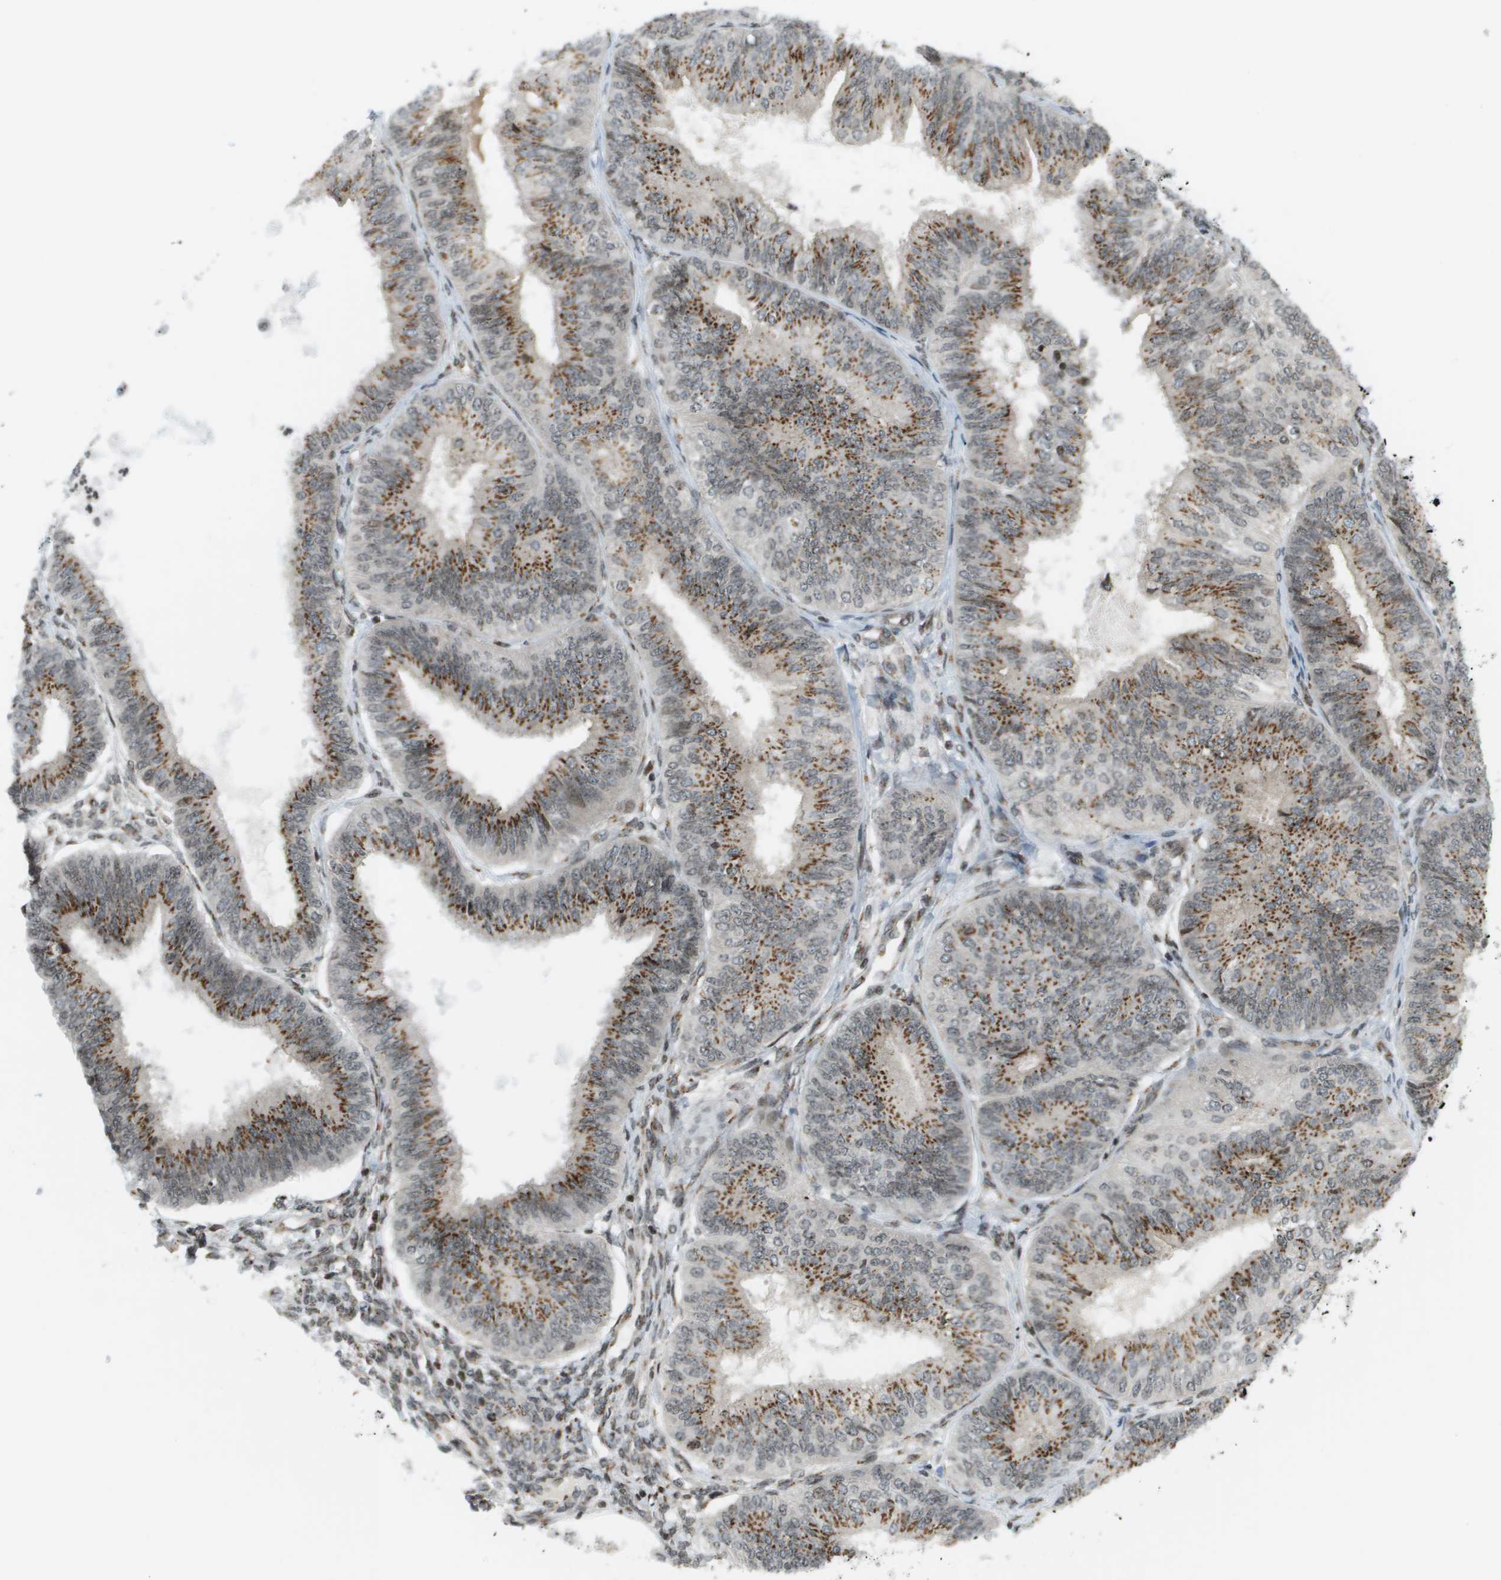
{"staining": {"intensity": "moderate", "quantity": ">75%", "location": "cytoplasmic/membranous"}, "tissue": "endometrial cancer", "cell_type": "Tumor cells", "image_type": "cancer", "snomed": [{"axis": "morphology", "description": "Adenocarcinoma, NOS"}, {"axis": "topography", "description": "Endometrium"}], "caption": "Immunohistochemistry of human endometrial adenocarcinoma reveals medium levels of moderate cytoplasmic/membranous positivity in about >75% of tumor cells.", "gene": "EVC", "patient": {"sex": "female", "age": 58}}